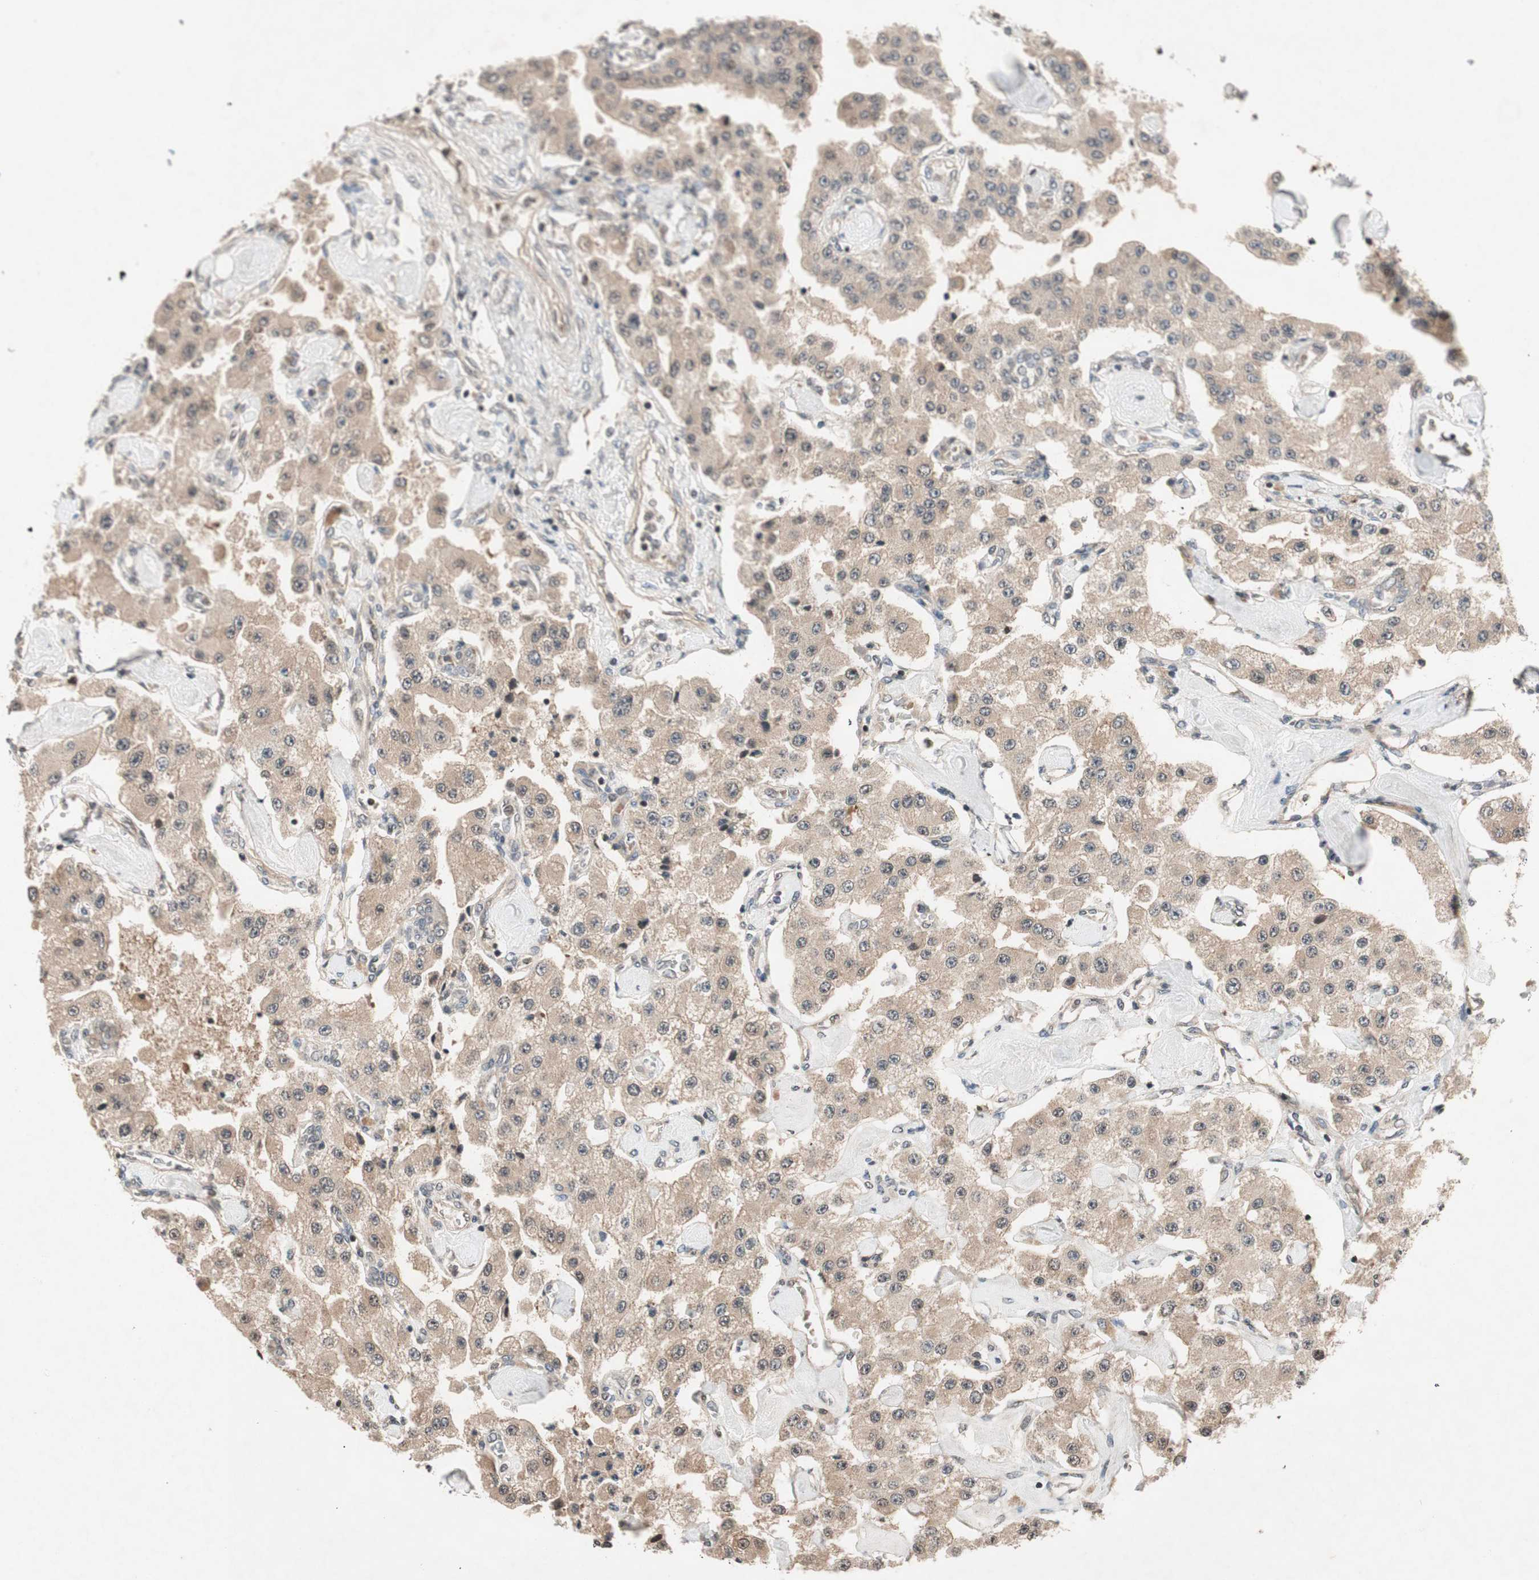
{"staining": {"intensity": "weak", "quantity": ">75%", "location": "cytoplasmic/membranous"}, "tissue": "carcinoid", "cell_type": "Tumor cells", "image_type": "cancer", "snomed": [{"axis": "morphology", "description": "Carcinoid, malignant, NOS"}, {"axis": "topography", "description": "Pancreas"}], "caption": "Tumor cells exhibit low levels of weak cytoplasmic/membranous positivity in about >75% of cells in human carcinoid.", "gene": "GCLM", "patient": {"sex": "male", "age": 41}}